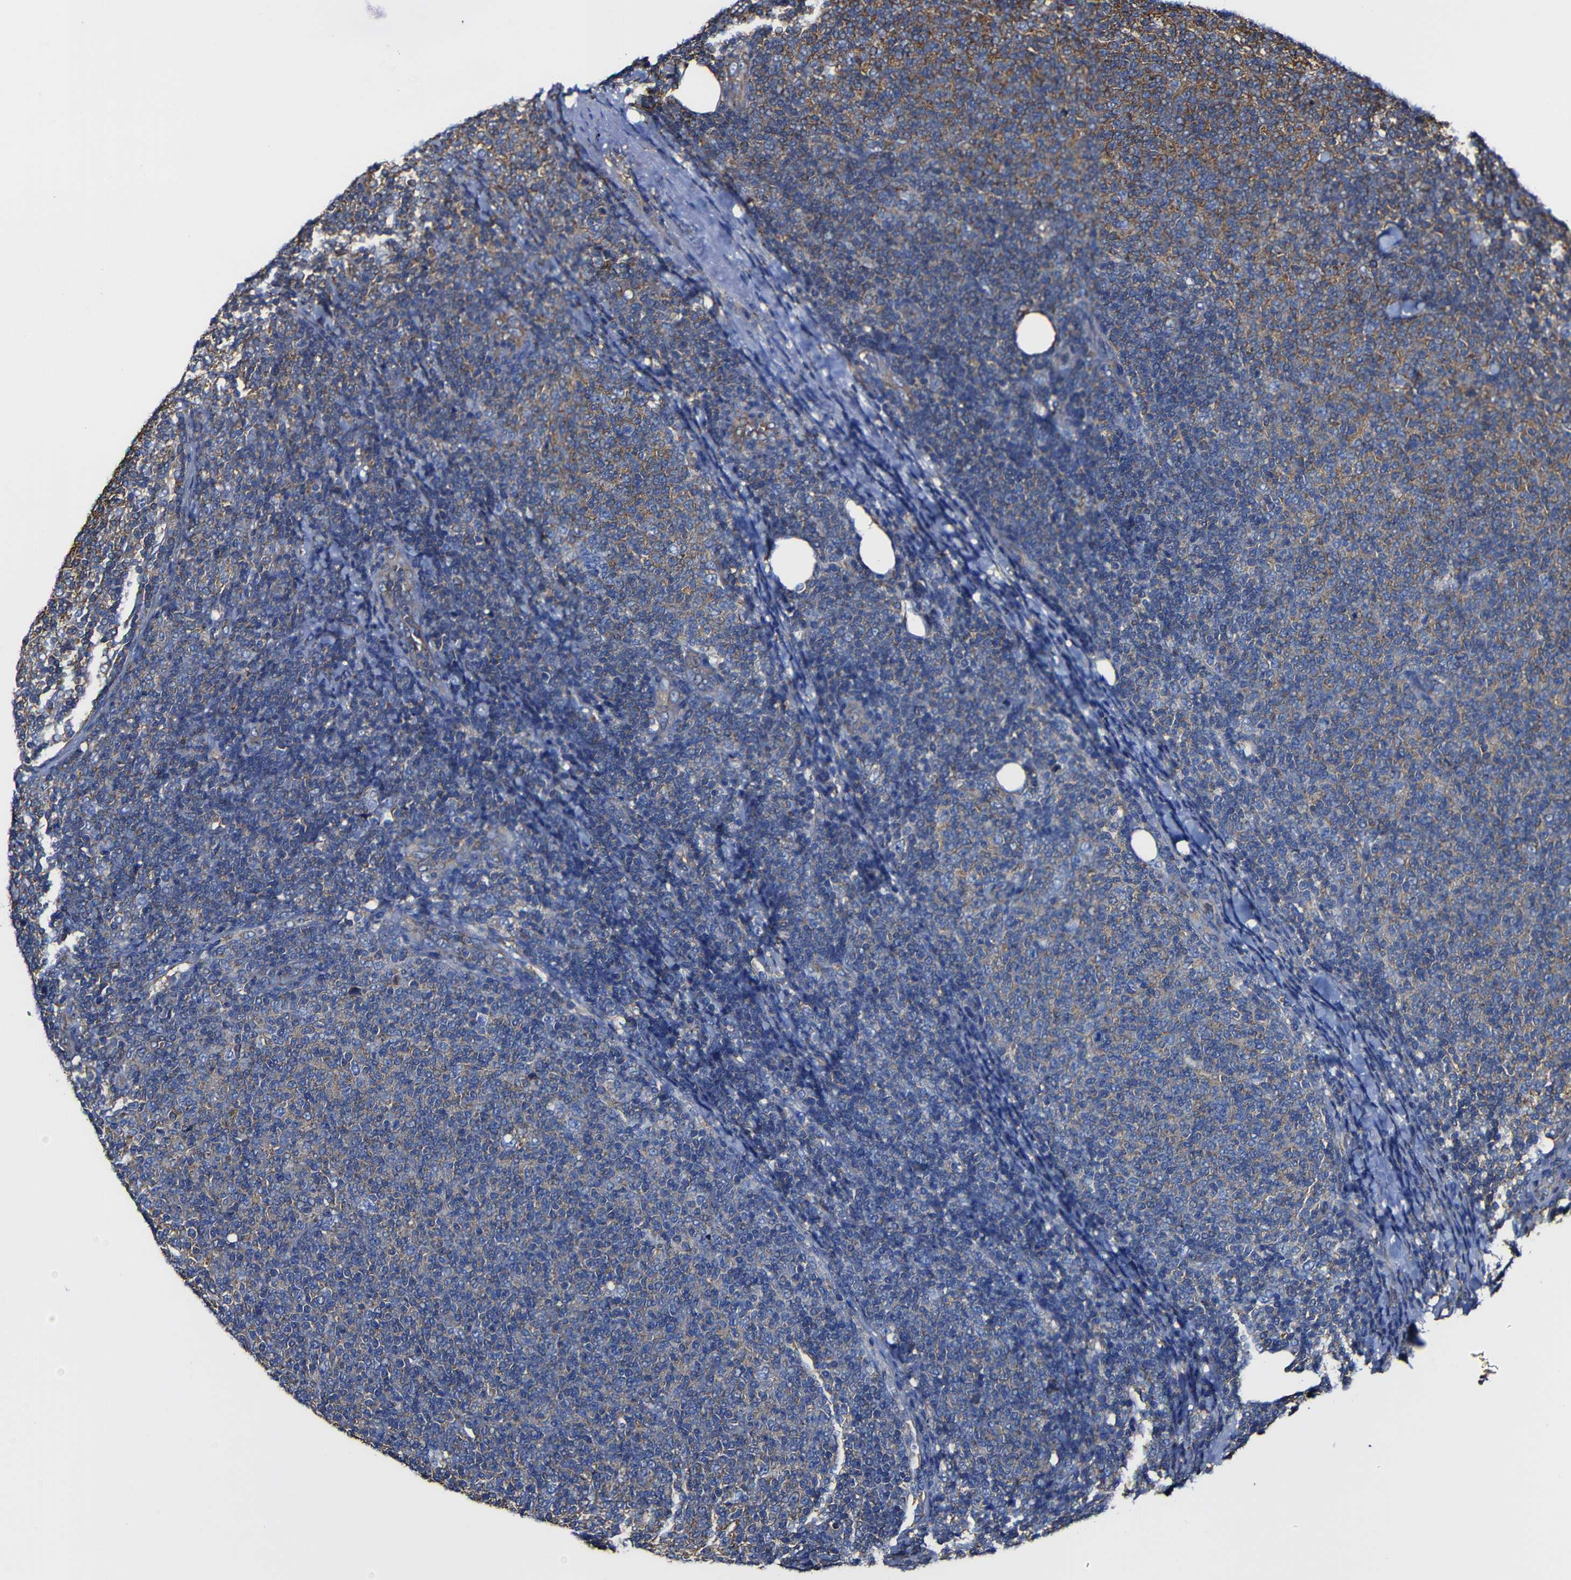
{"staining": {"intensity": "moderate", "quantity": "<25%", "location": "cytoplasmic/membranous"}, "tissue": "lymphoma", "cell_type": "Tumor cells", "image_type": "cancer", "snomed": [{"axis": "morphology", "description": "Malignant lymphoma, non-Hodgkin's type, Low grade"}, {"axis": "topography", "description": "Lymph node"}], "caption": "Protein staining demonstrates moderate cytoplasmic/membranous positivity in approximately <25% of tumor cells in lymphoma. (DAB (3,3'-diaminobenzidine) IHC, brown staining for protein, blue staining for nuclei).", "gene": "MSN", "patient": {"sex": "male", "age": 66}}